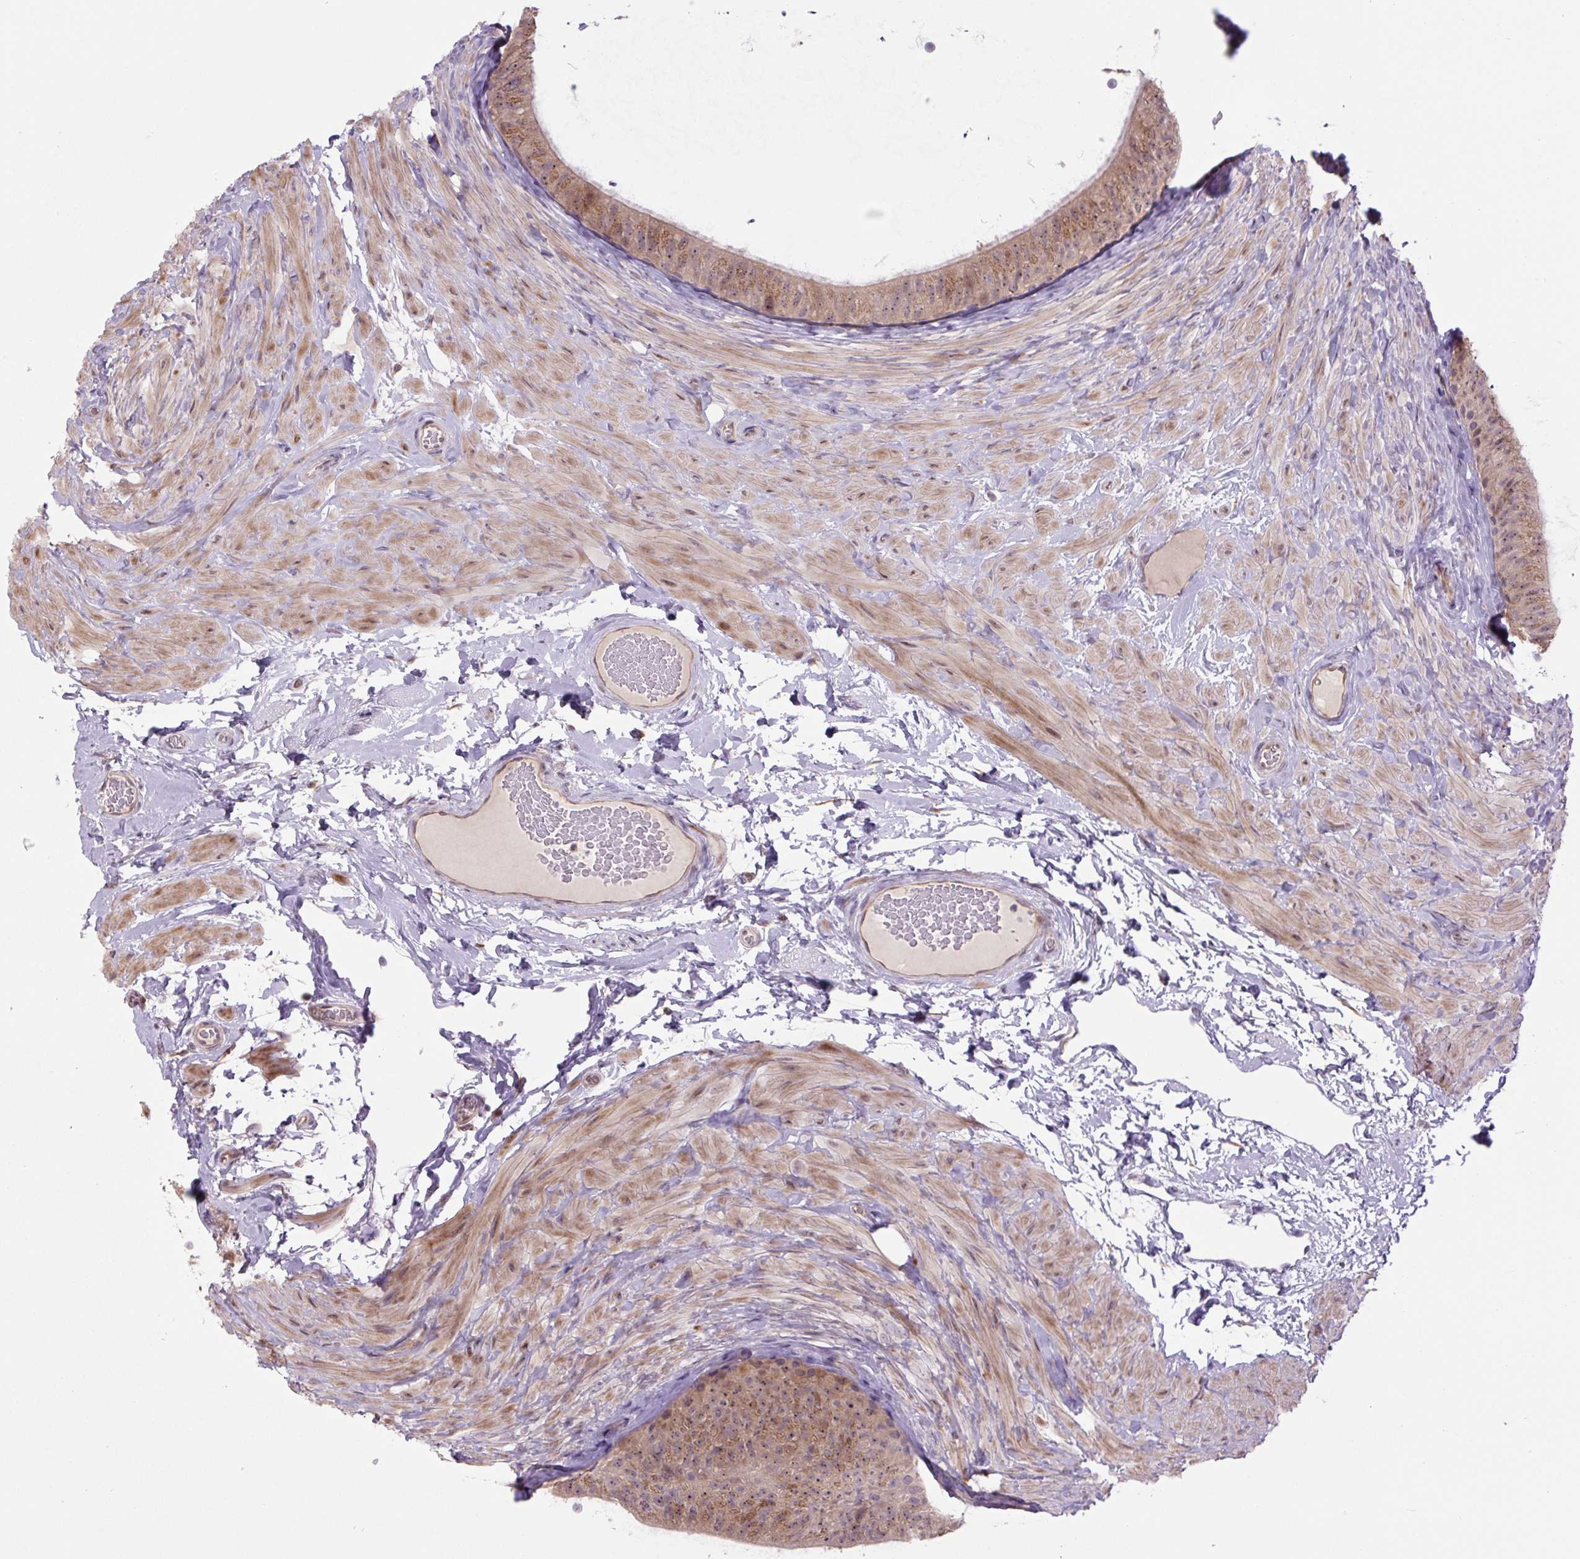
{"staining": {"intensity": "moderate", "quantity": ">75%", "location": "cytoplasmic/membranous,nuclear"}, "tissue": "epididymis", "cell_type": "Glandular cells", "image_type": "normal", "snomed": [{"axis": "morphology", "description": "Normal tissue, NOS"}, {"axis": "topography", "description": "Epididymis, spermatic cord, NOS"}, {"axis": "topography", "description": "Epididymis"}], "caption": "This micrograph displays immunohistochemistry staining of normal human epididymis, with medium moderate cytoplasmic/membranous,nuclear staining in approximately >75% of glandular cells.", "gene": "PLA2G4A", "patient": {"sex": "male", "age": 31}}